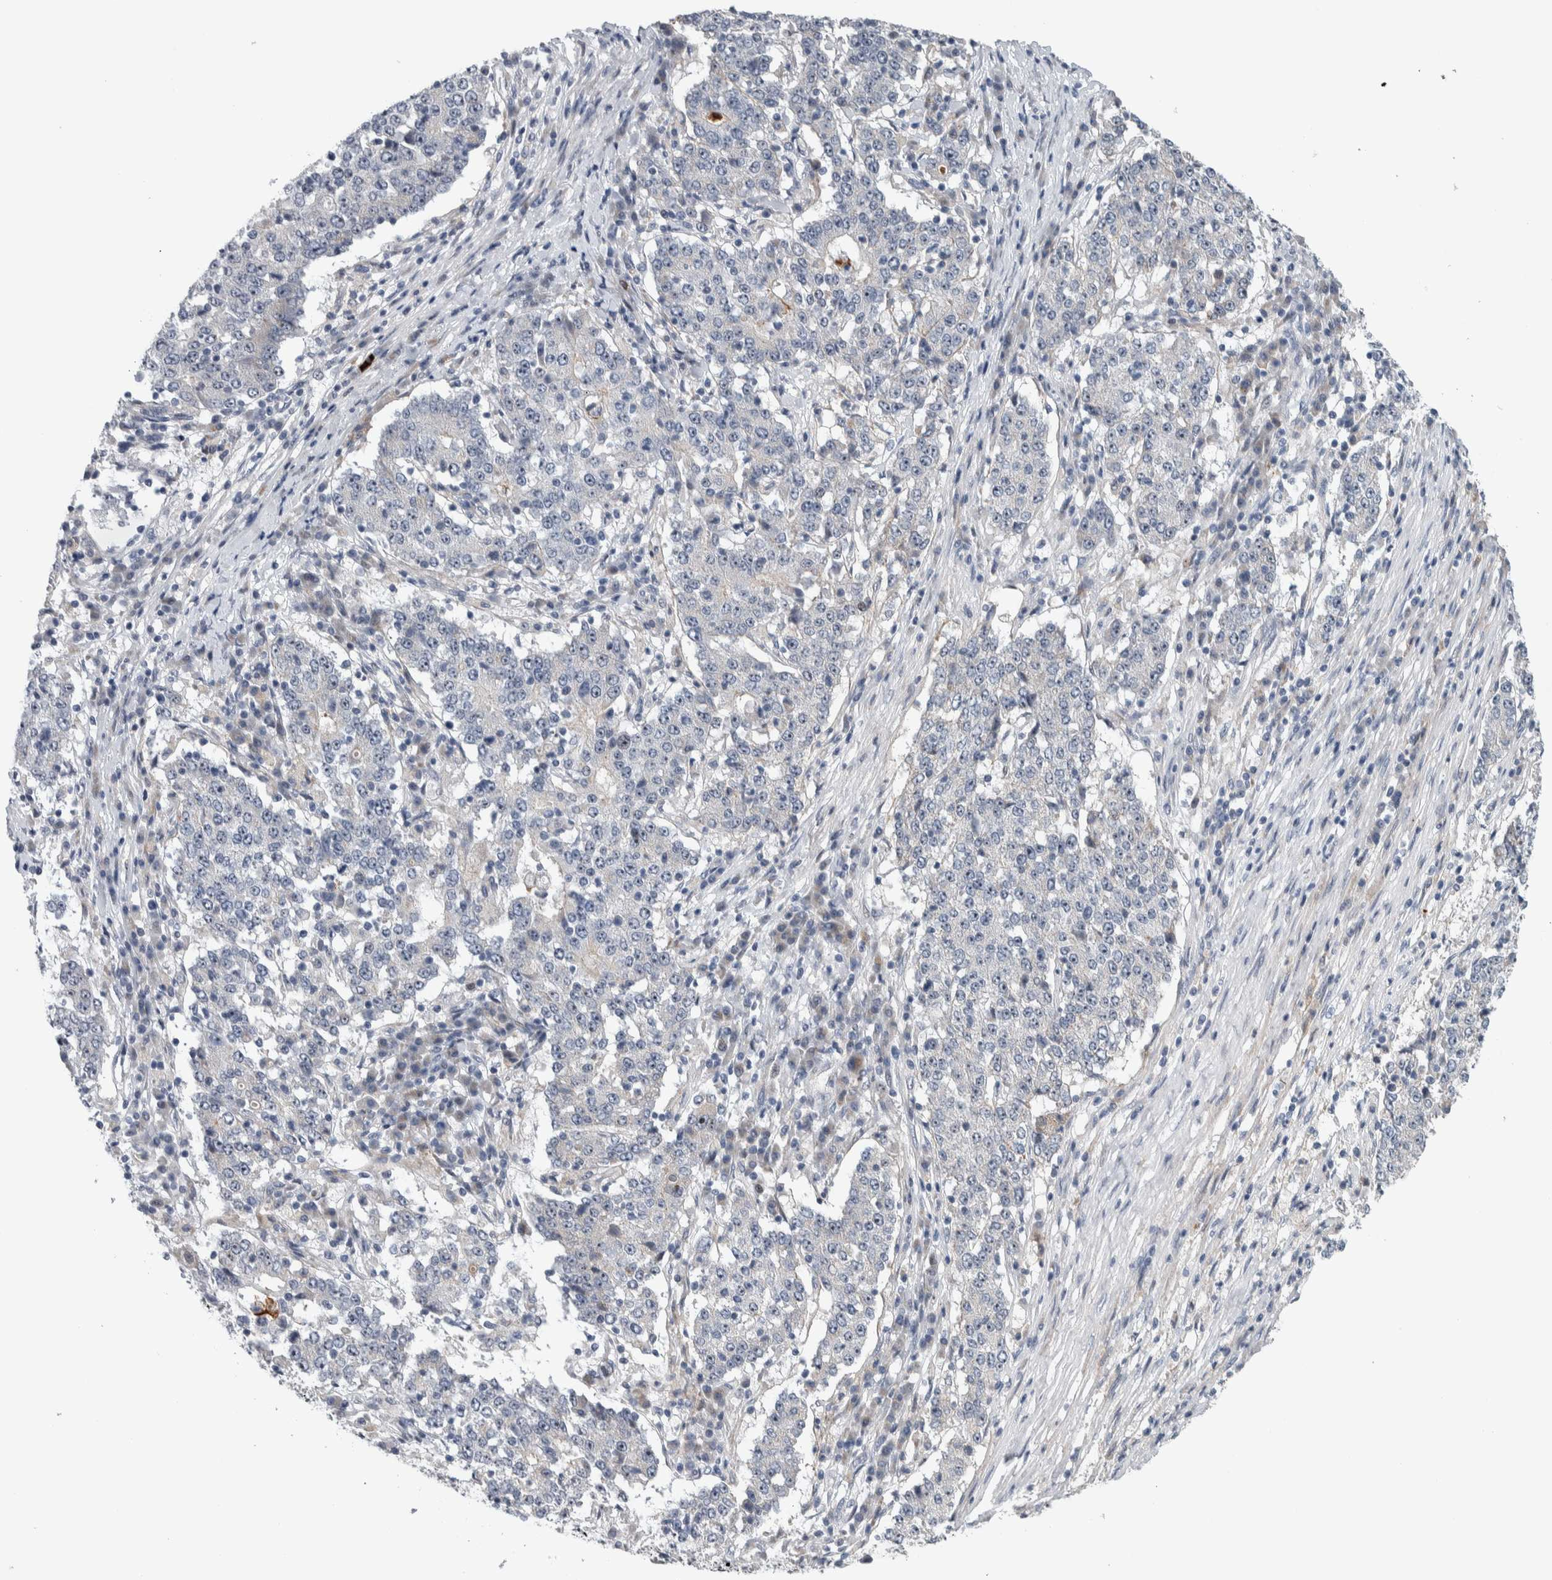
{"staining": {"intensity": "negative", "quantity": "none", "location": "none"}, "tissue": "stomach cancer", "cell_type": "Tumor cells", "image_type": "cancer", "snomed": [{"axis": "morphology", "description": "Adenocarcinoma, NOS"}, {"axis": "topography", "description": "Stomach"}], "caption": "A micrograph of stomach cancer (adenocarcinoma) stained for a protein displays no brown staining in tumor cells.", "gene": "PRRG4", "patient": {"sex": "male", "age": 59}}